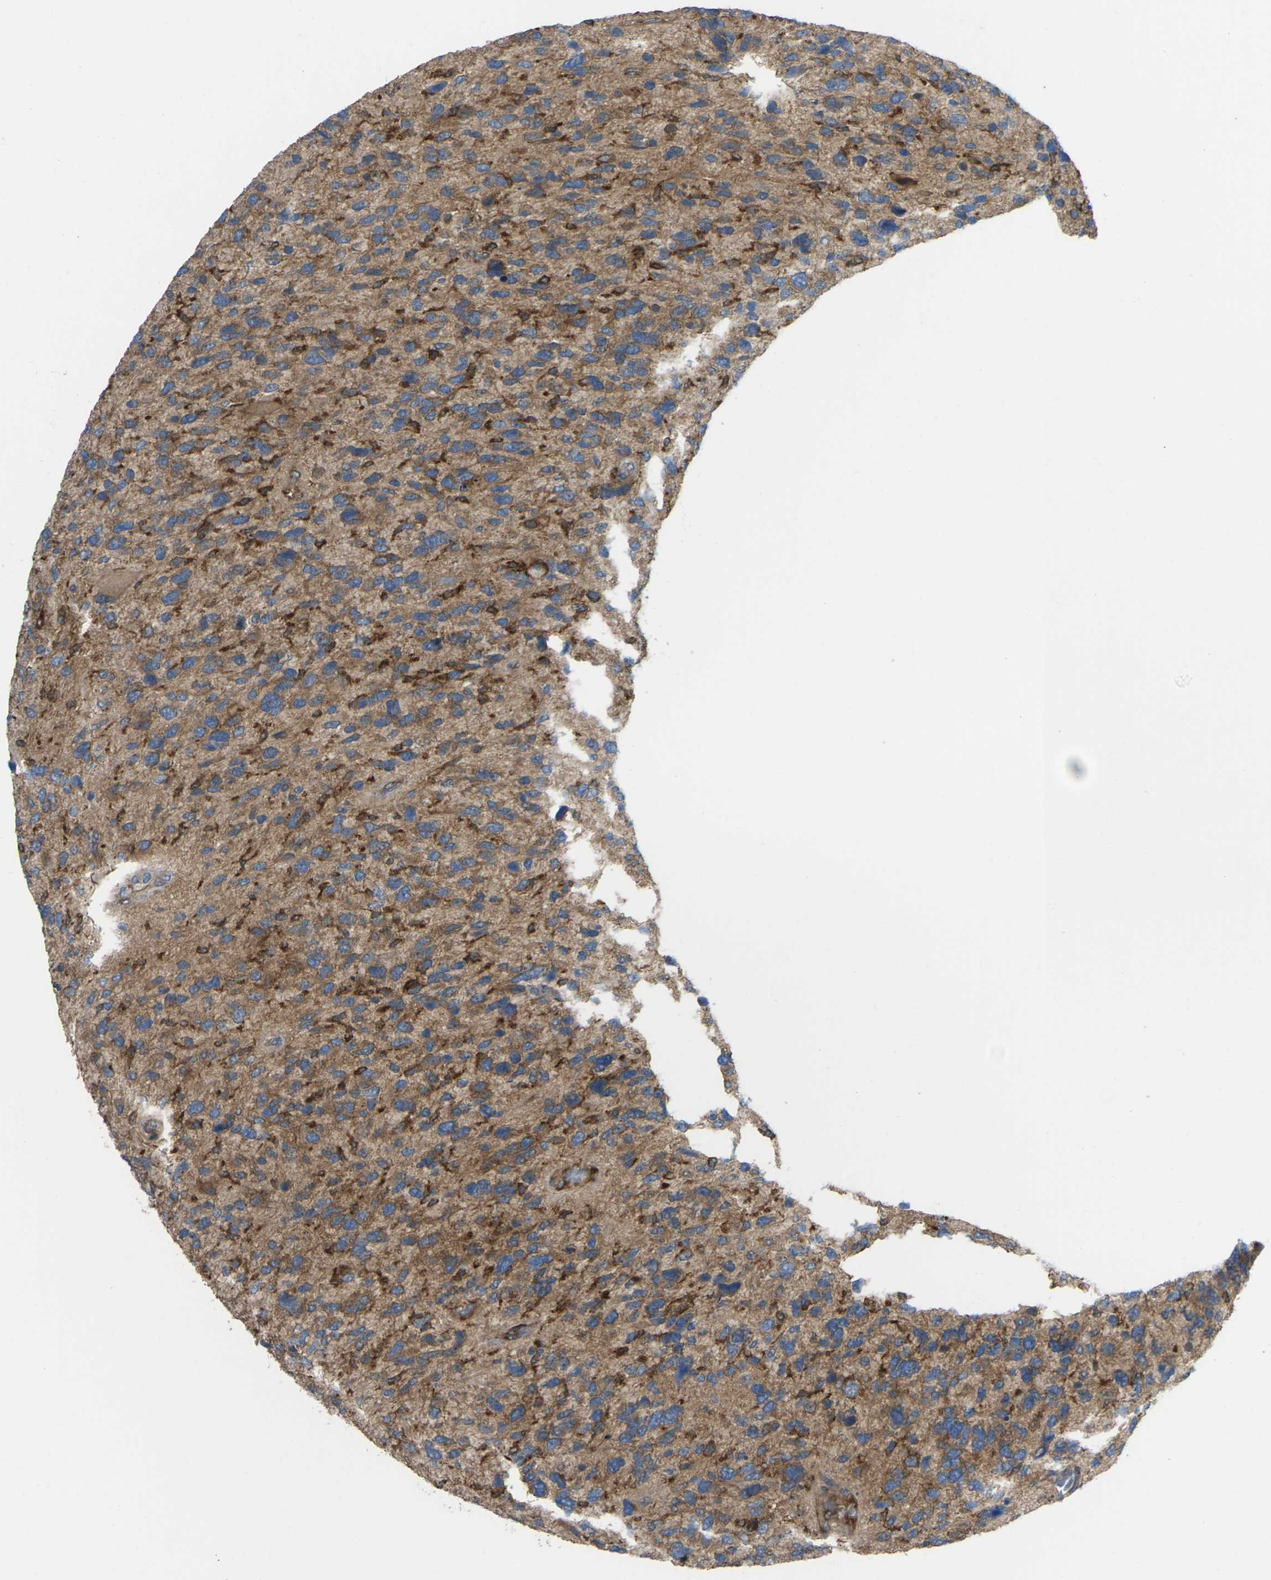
{"staining": {"intensity": "moderate", "quantity": "25%-75%", "location": "cytoplasmic/membranous"}, "tissue": "glioma", "cell_type": "Tumor cells", "image_type": "cancer", "snomed": [{"axis": "morphology", "description": "Glioma, malignant, High grade"}, {"axis": "topography", "description": "Brain"}], "caption": "This is a micrograph of immunohistochemistry staining of glioma, which shows moderate positivity in the cytoplasmic/membranous of tumor cells.", "gene": "TIAM1", "patient": {"sex": "female", "age": 58}}